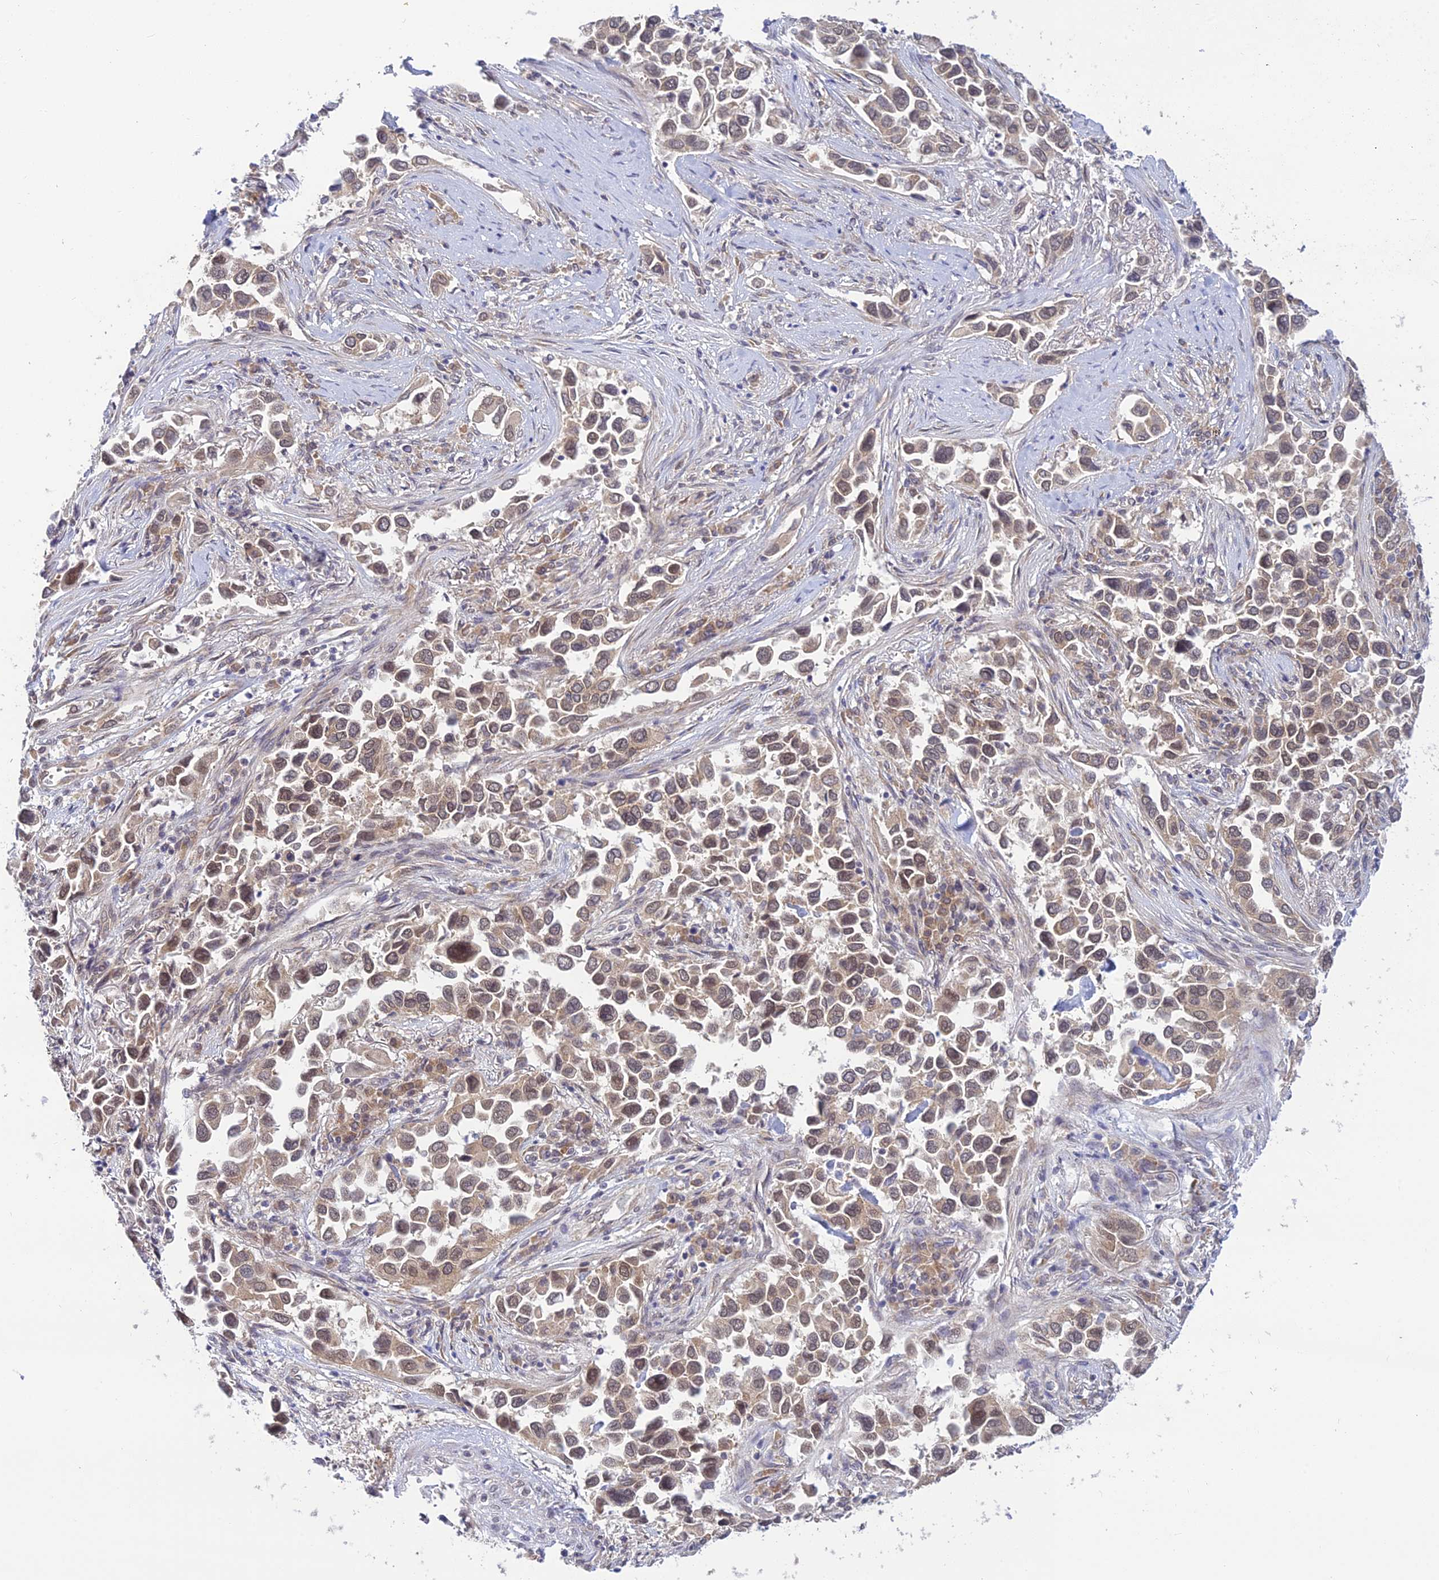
{"staining": {"intensity": "moderate", "quantity": ">75%", "location": "cytoplasmic/membranous,nuclear"}, "tissue": "lung cancer", "cell_type": "Tumor cells", "image_type": "cancer", "snomed": [{"axis": "morphology", "description": "Adenocarcinoma, NOS"}, {"axis": "topography", "description": "Lung"}], "caption": "This is a histology image of IHC staining of adenocarcinoma (lung), which shows moderate positivity in the cytoplasmic/membranous and nuclear of tumor cells.", "gene": "SKIC8", "patient": {"sex": "female", "age": 76}}